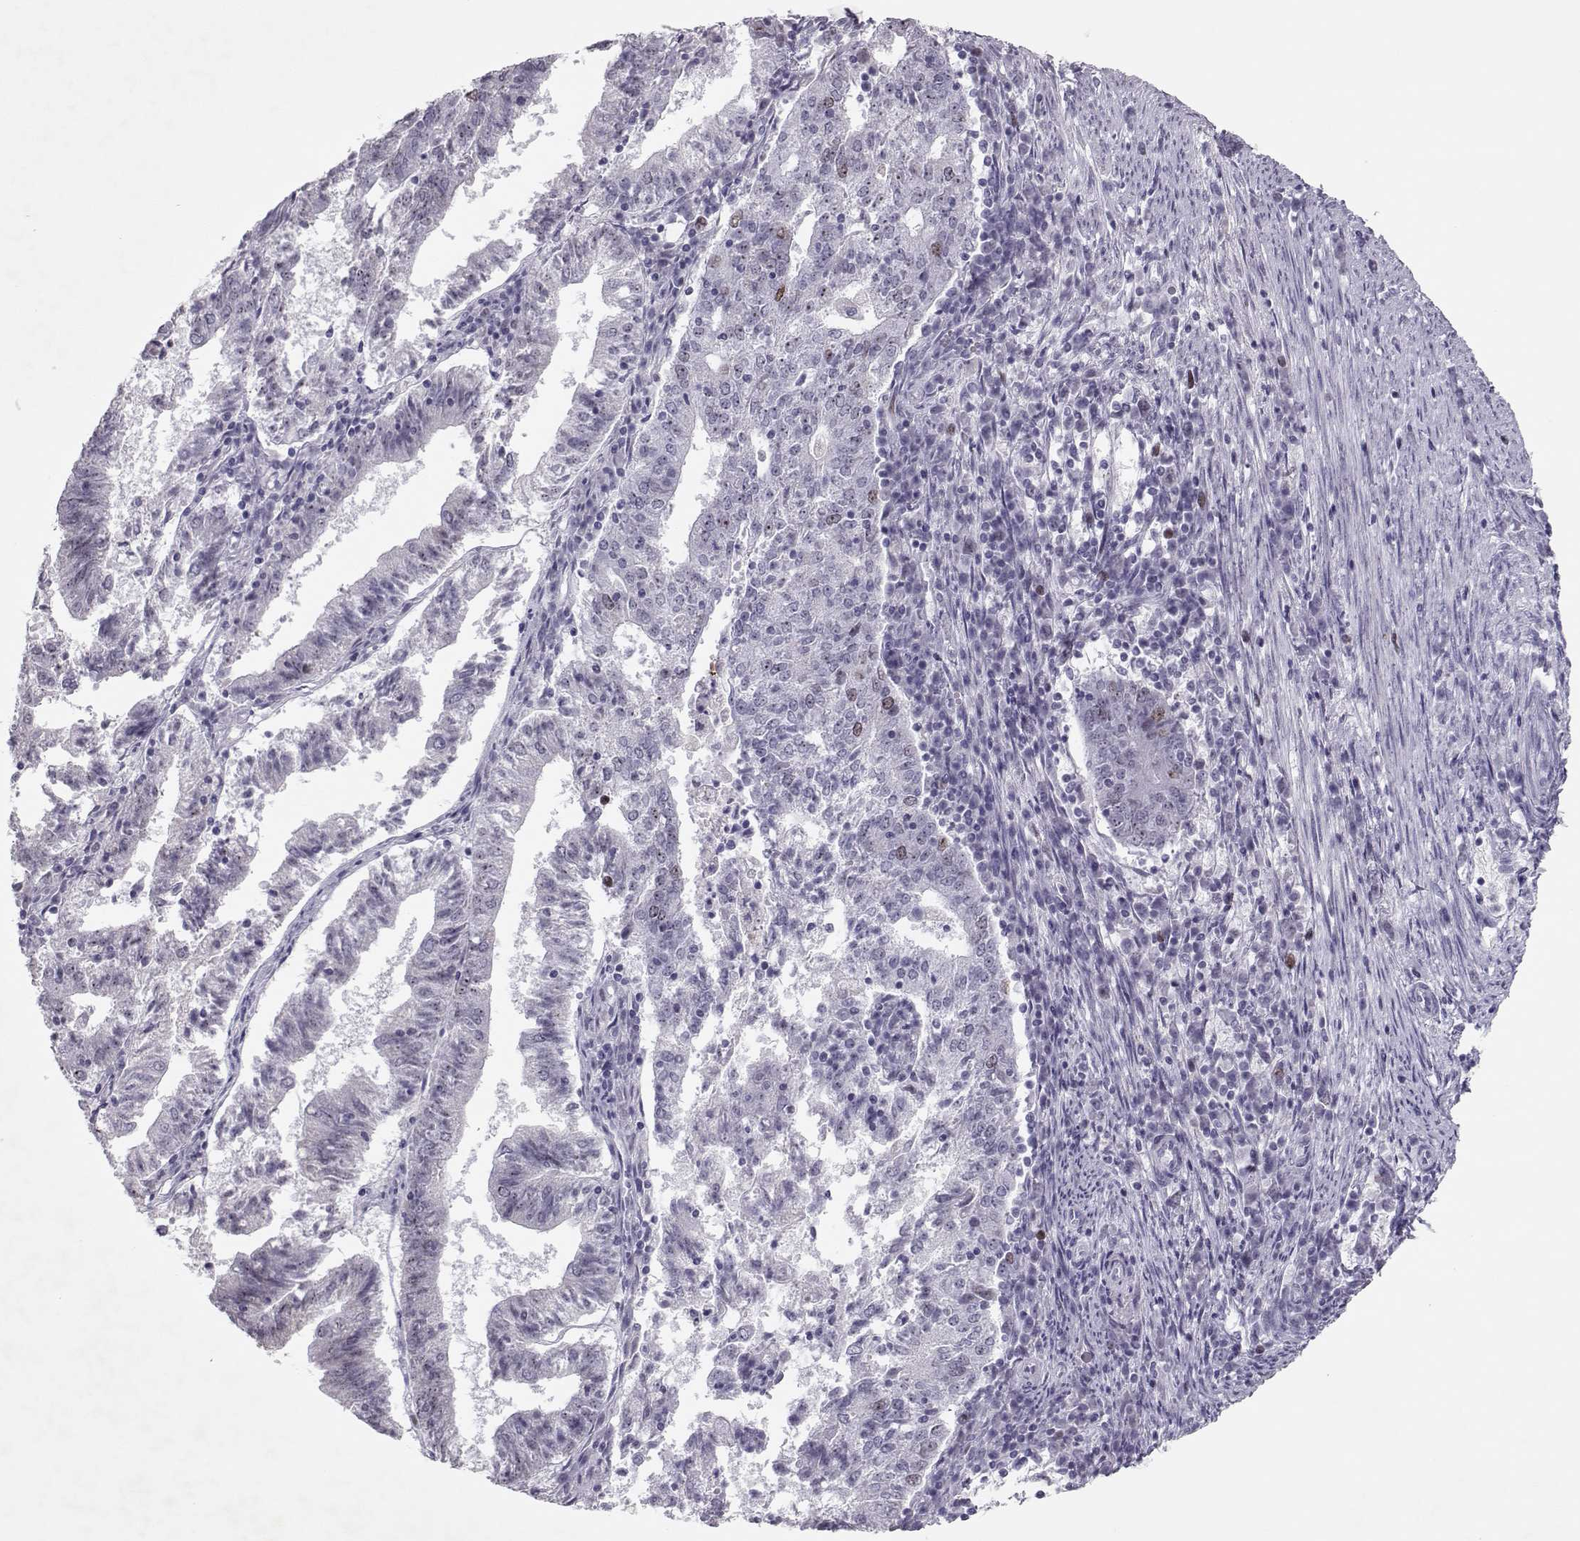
{"staining": {"intensity": "weak", "quantity": "<25%", "location": "nuclear"}, "tissue": "endometrial cancer", "cell_type": "Tumor cells", "image_type": "cancer", "snomed": [{"axis": "morphology", "description": "Adenocarcinoma, NOS"}, {"axis": "topography", "description": "Endometrium"}], "caption": "The IHC histopathology image has no significant expression in tumor cells of adenocarcinoma (endometrial) tissue. (DAB IHC visualized using brightfield microscopy, high magnification).", "gene": "SGO1", "patient": {"sex": "female", "age": 82}}